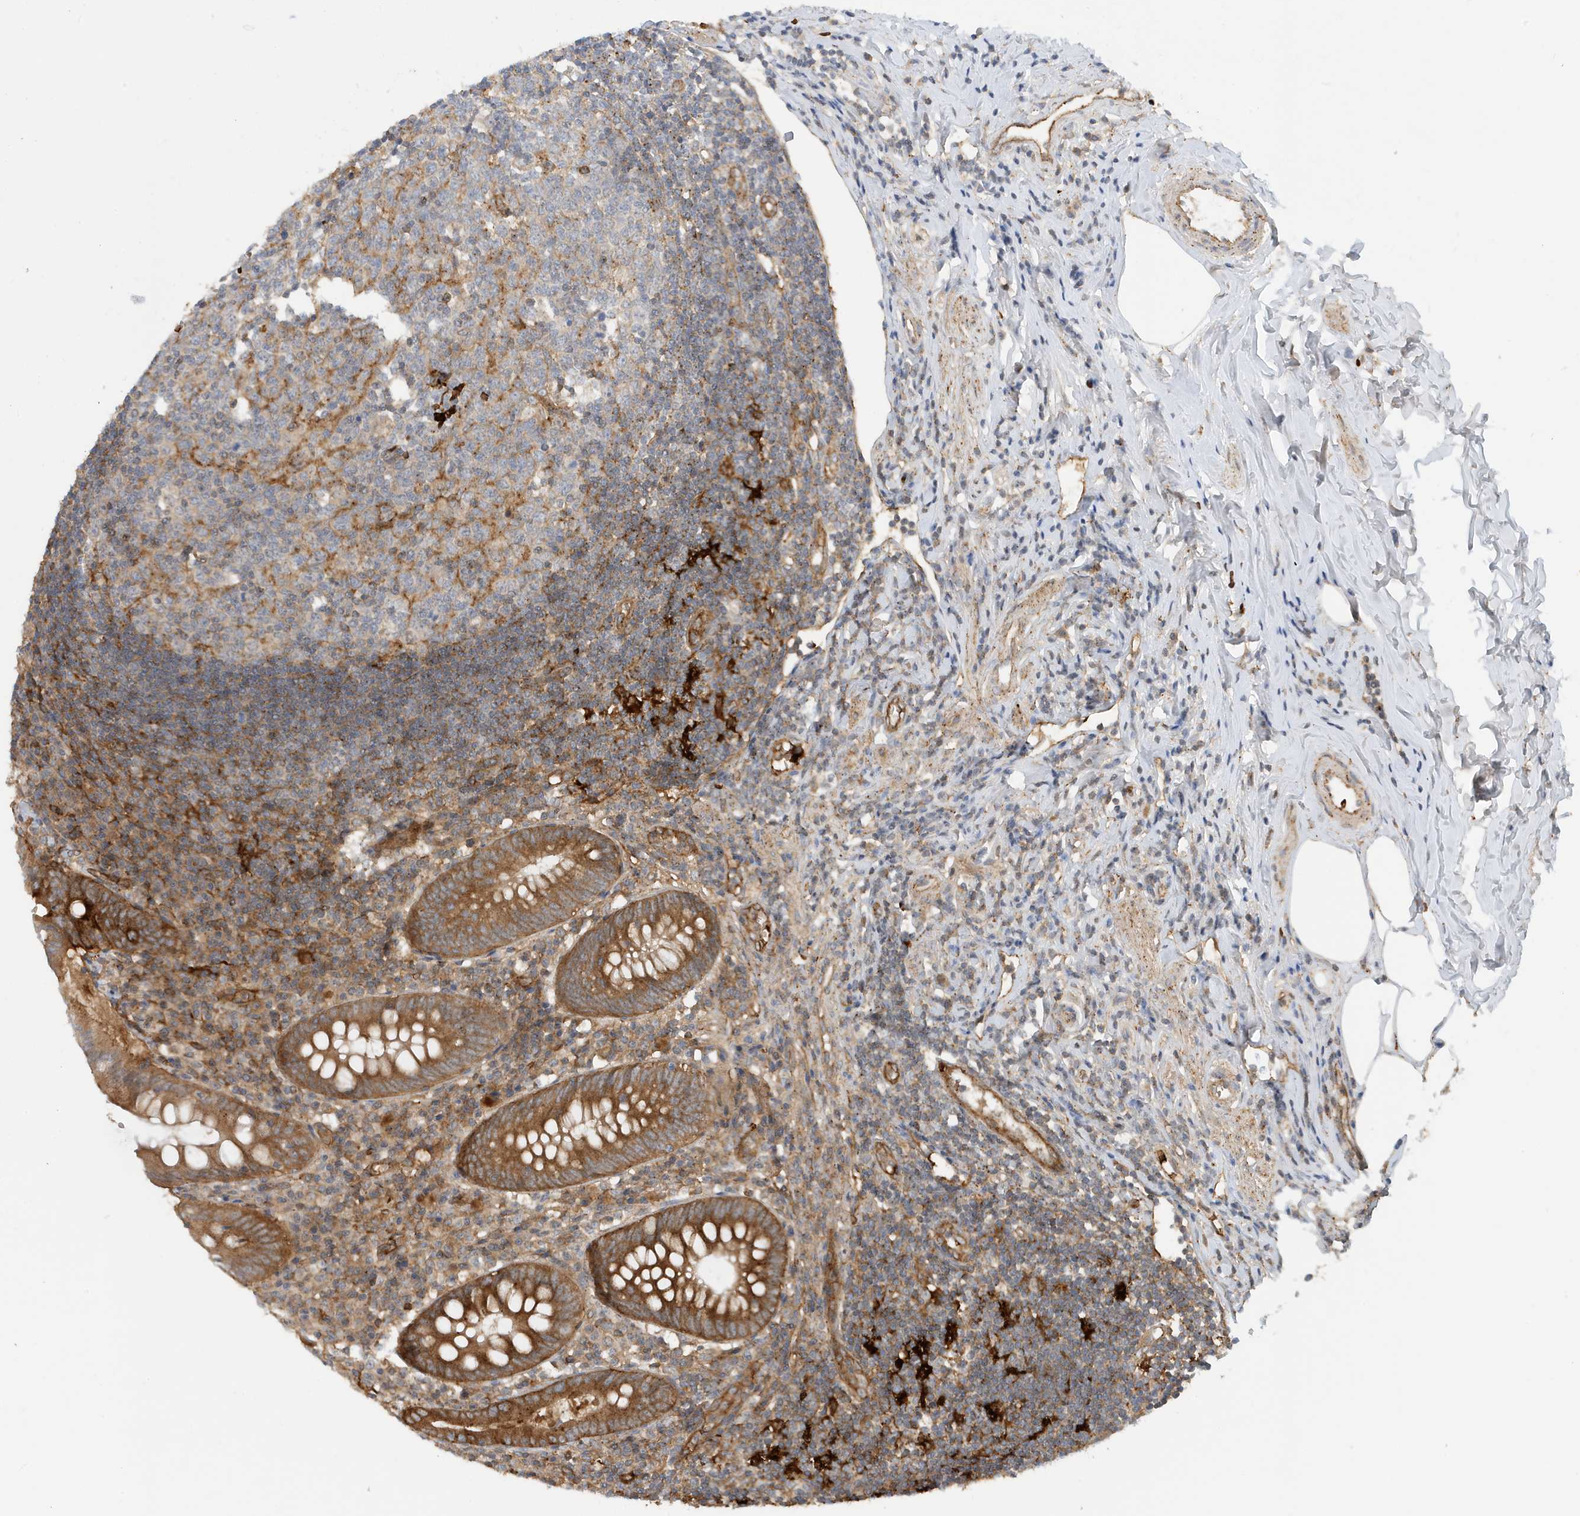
{"staining": {"intensity": "moderate", "quantity": ">75%", "location": "cytoplasmic/membranous"}, "tissue": "appendix", "cell_type": "Glandular cells", "image_type": "normal", "snomed": [{"axis": "morphology", "description": "Normal tissue, NOS"}, {"axis": "topography", "description": "Appendix"}], "caption": "Moderate cytoplasmic/membranous expression for a protein is identified in about >75% of glandular cells of normal appendix using IHC.", "gene": "FYCO1", "patient": {"sex": "female", "age": 54}}